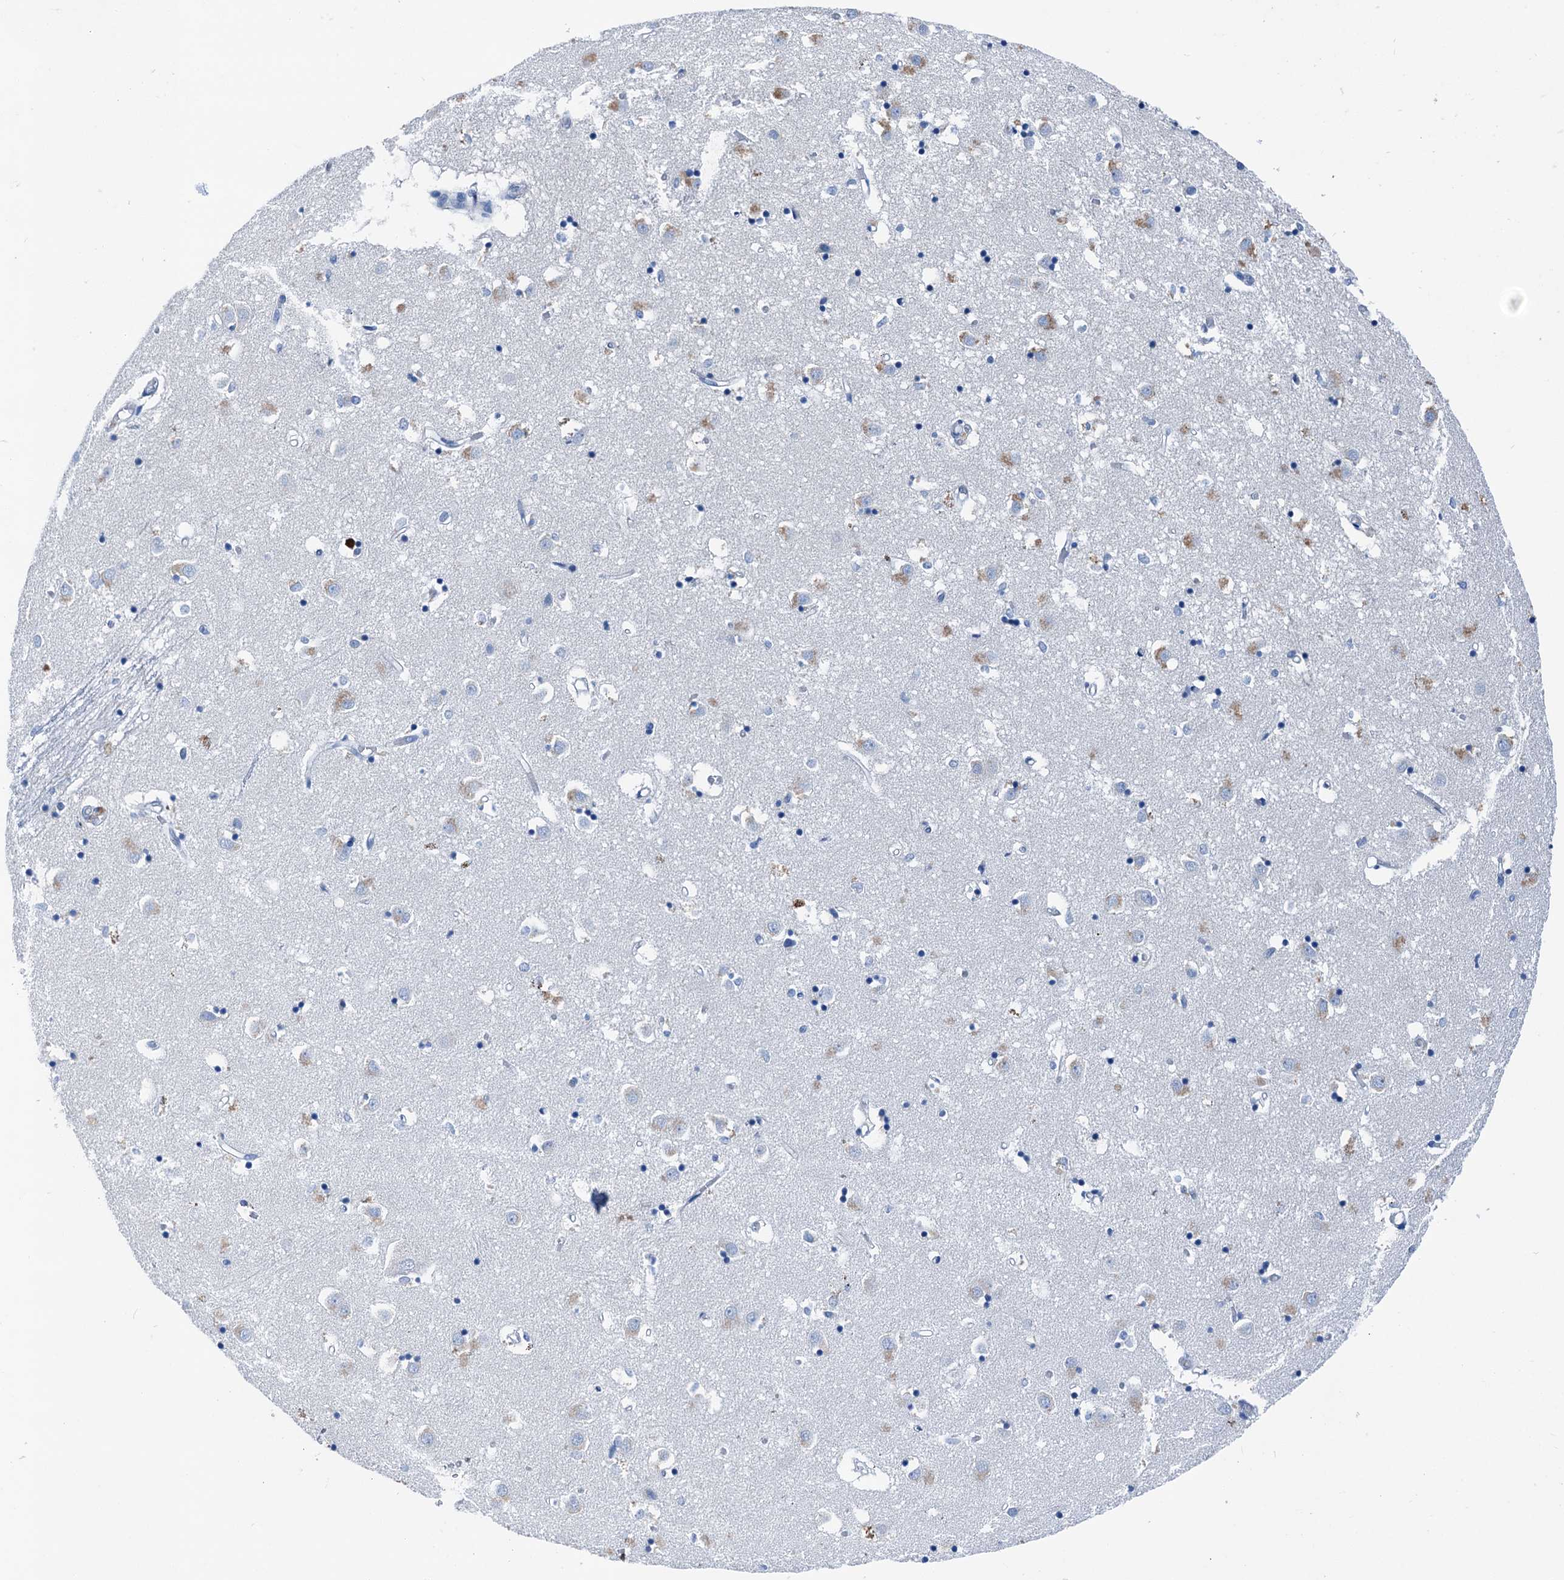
{"staining": {"intensity": "weak", "quantity": "<25%", "location": "cytoplasmic/membranous"}, "tissue": "caudate", "cell_type": "Glial cells", "image_type": "normal", "snomed": [{"axis": "morphology", "description": "Normal tissue, NOS"}, {"axis": "topography", "description": "Lateral ventricle wall"}], "caption": "IHC micrograph of benign human caudate stained for a protein (brown), which shows no staining in glial cells. Nuclei are stained in blue.", "gene": "CBLN3", "patient": {"sex": "male", "age": 70}}